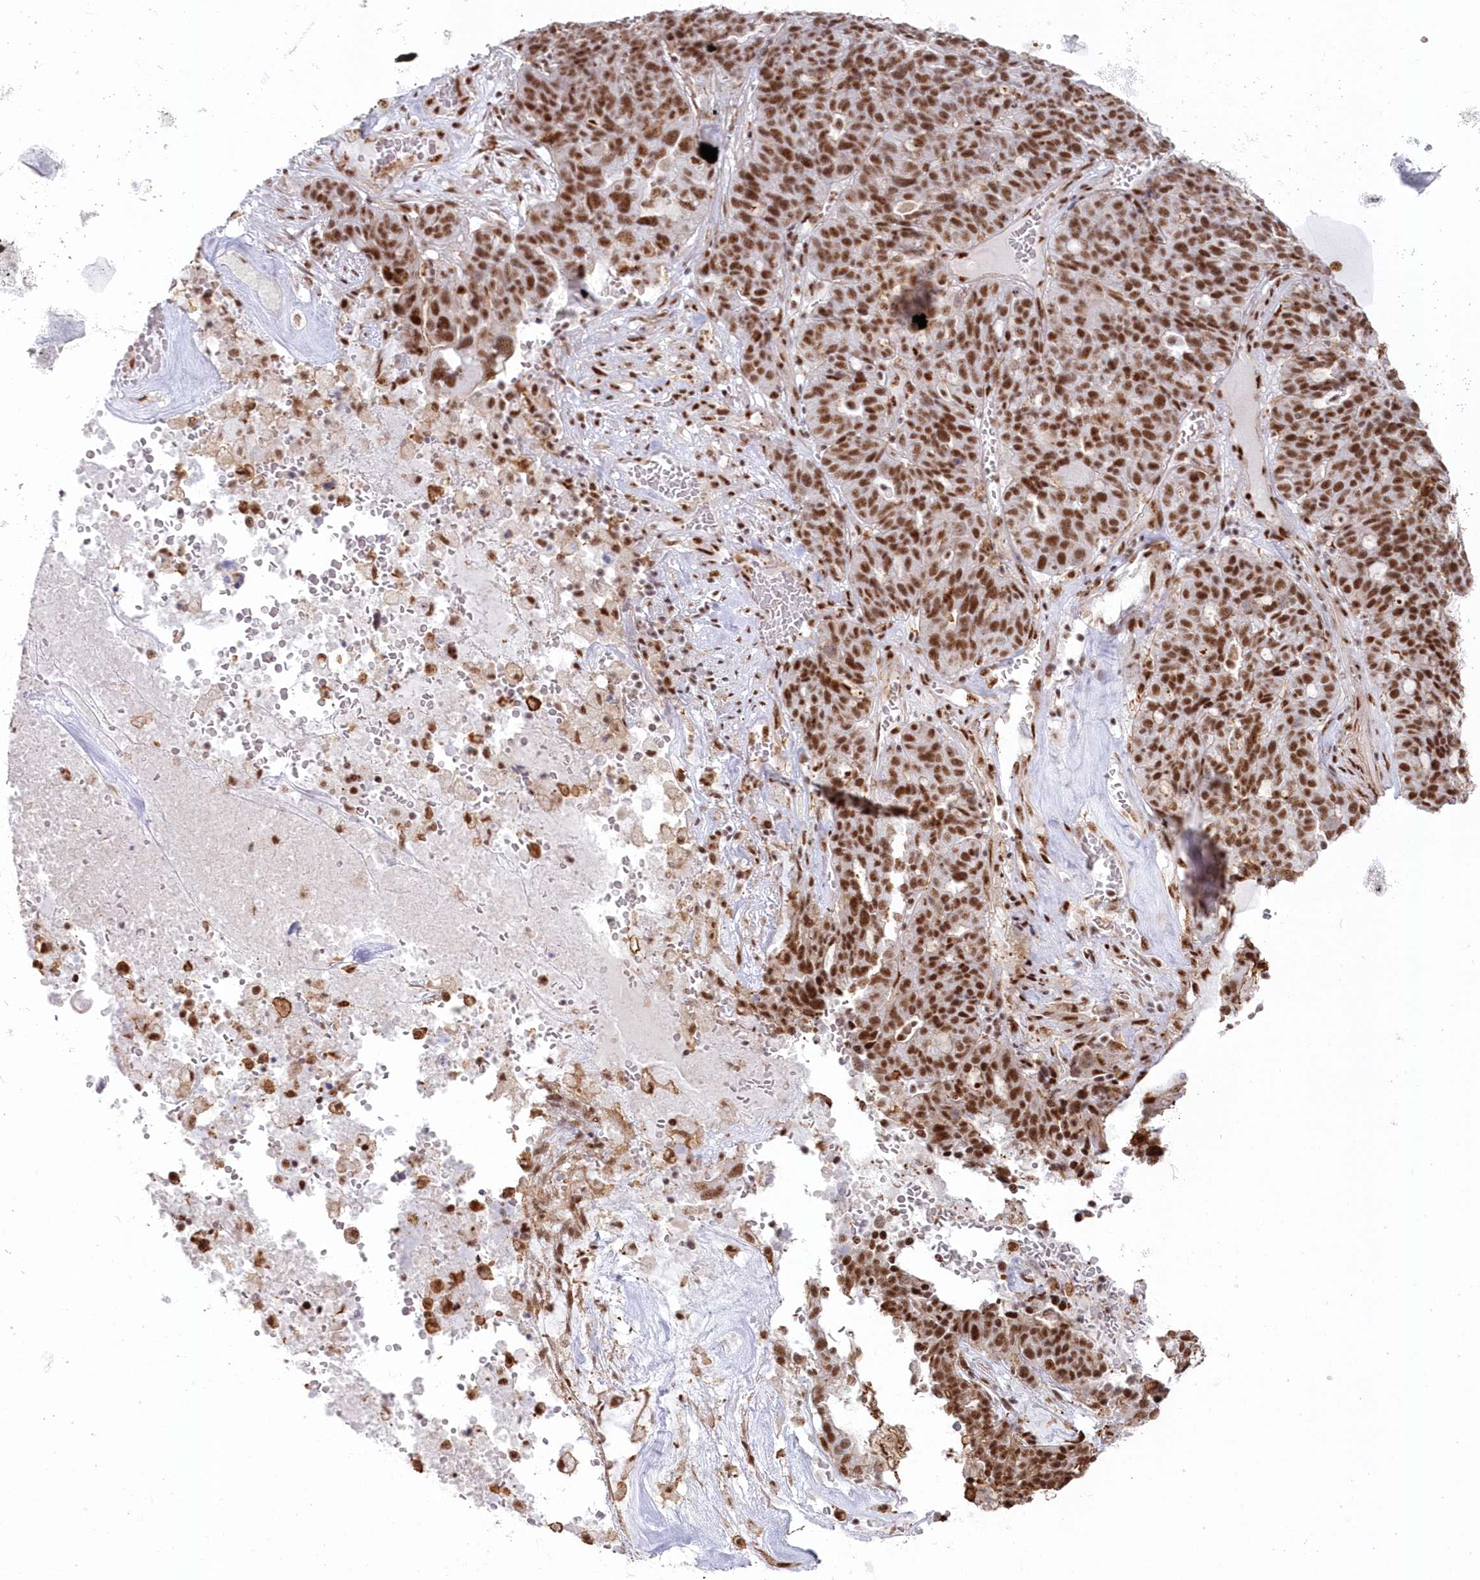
{"staining": {"intensity": "moderate", "quantity": ">75%", "location": "nuclear"}, "tissue": "ovarian cancer", "cell_type": "Tumor cells", "image_type": "cancer", "snomed": [{"axis": "morphology", "description": "Cystadenocarcinoma, serous, NOS"}, {"axis": "topography", "description": "Ovary"}], "caption": "IHC (DAB (3,3'-diaminobenzidine)) staining of ovarian cancer (serous cystadenocarcinoma) shows moderate nuclear protein staining in approximately >75% of tumor cells. Nuclei are stained in blue.", "gene": "DDX46", "patient": {"sex": "female", "age": 59}}